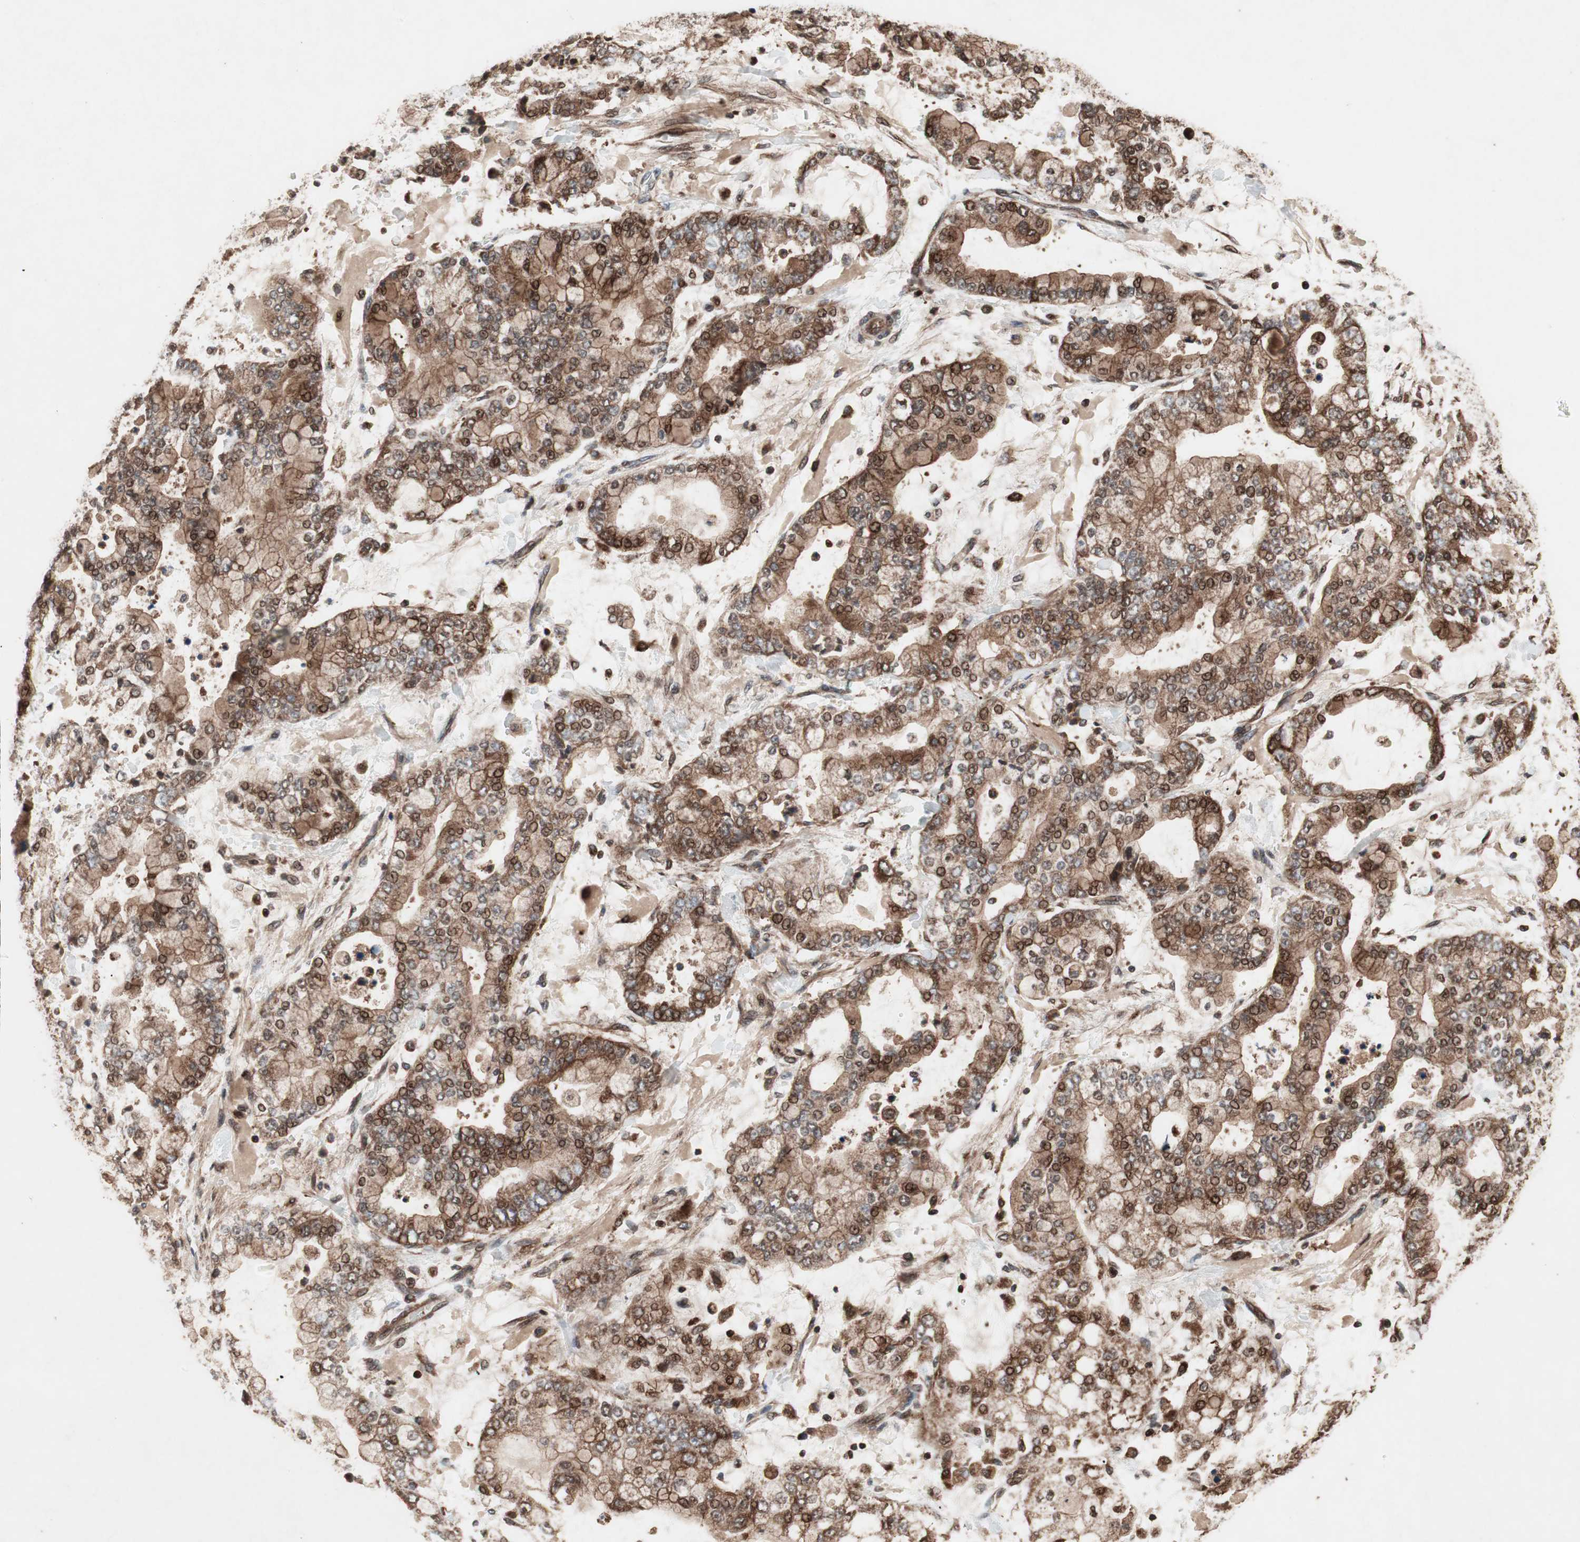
{"staining": {"intensity": "strong", "quantity": ">75%", "location": "cytoplasmic/membranous,nuclear"}, "tissue": "stomach cancer", "cell_type": "Tumor cells", "image_type": "cancer", "snomed": [{"axis": "morphology", "description": "Adenocarcinoma, NOS"}, {"axis": "topography", "description": "Stomach"}], "caption": "The micrograph shows staining of stomach adenocarcinoma, revealing strong cytoplasmic/membranous and nuclear protein expression (brown color) within tumor cells.", "gene": "RAB1A", "patient": {"sex": "male", "age": 76}}